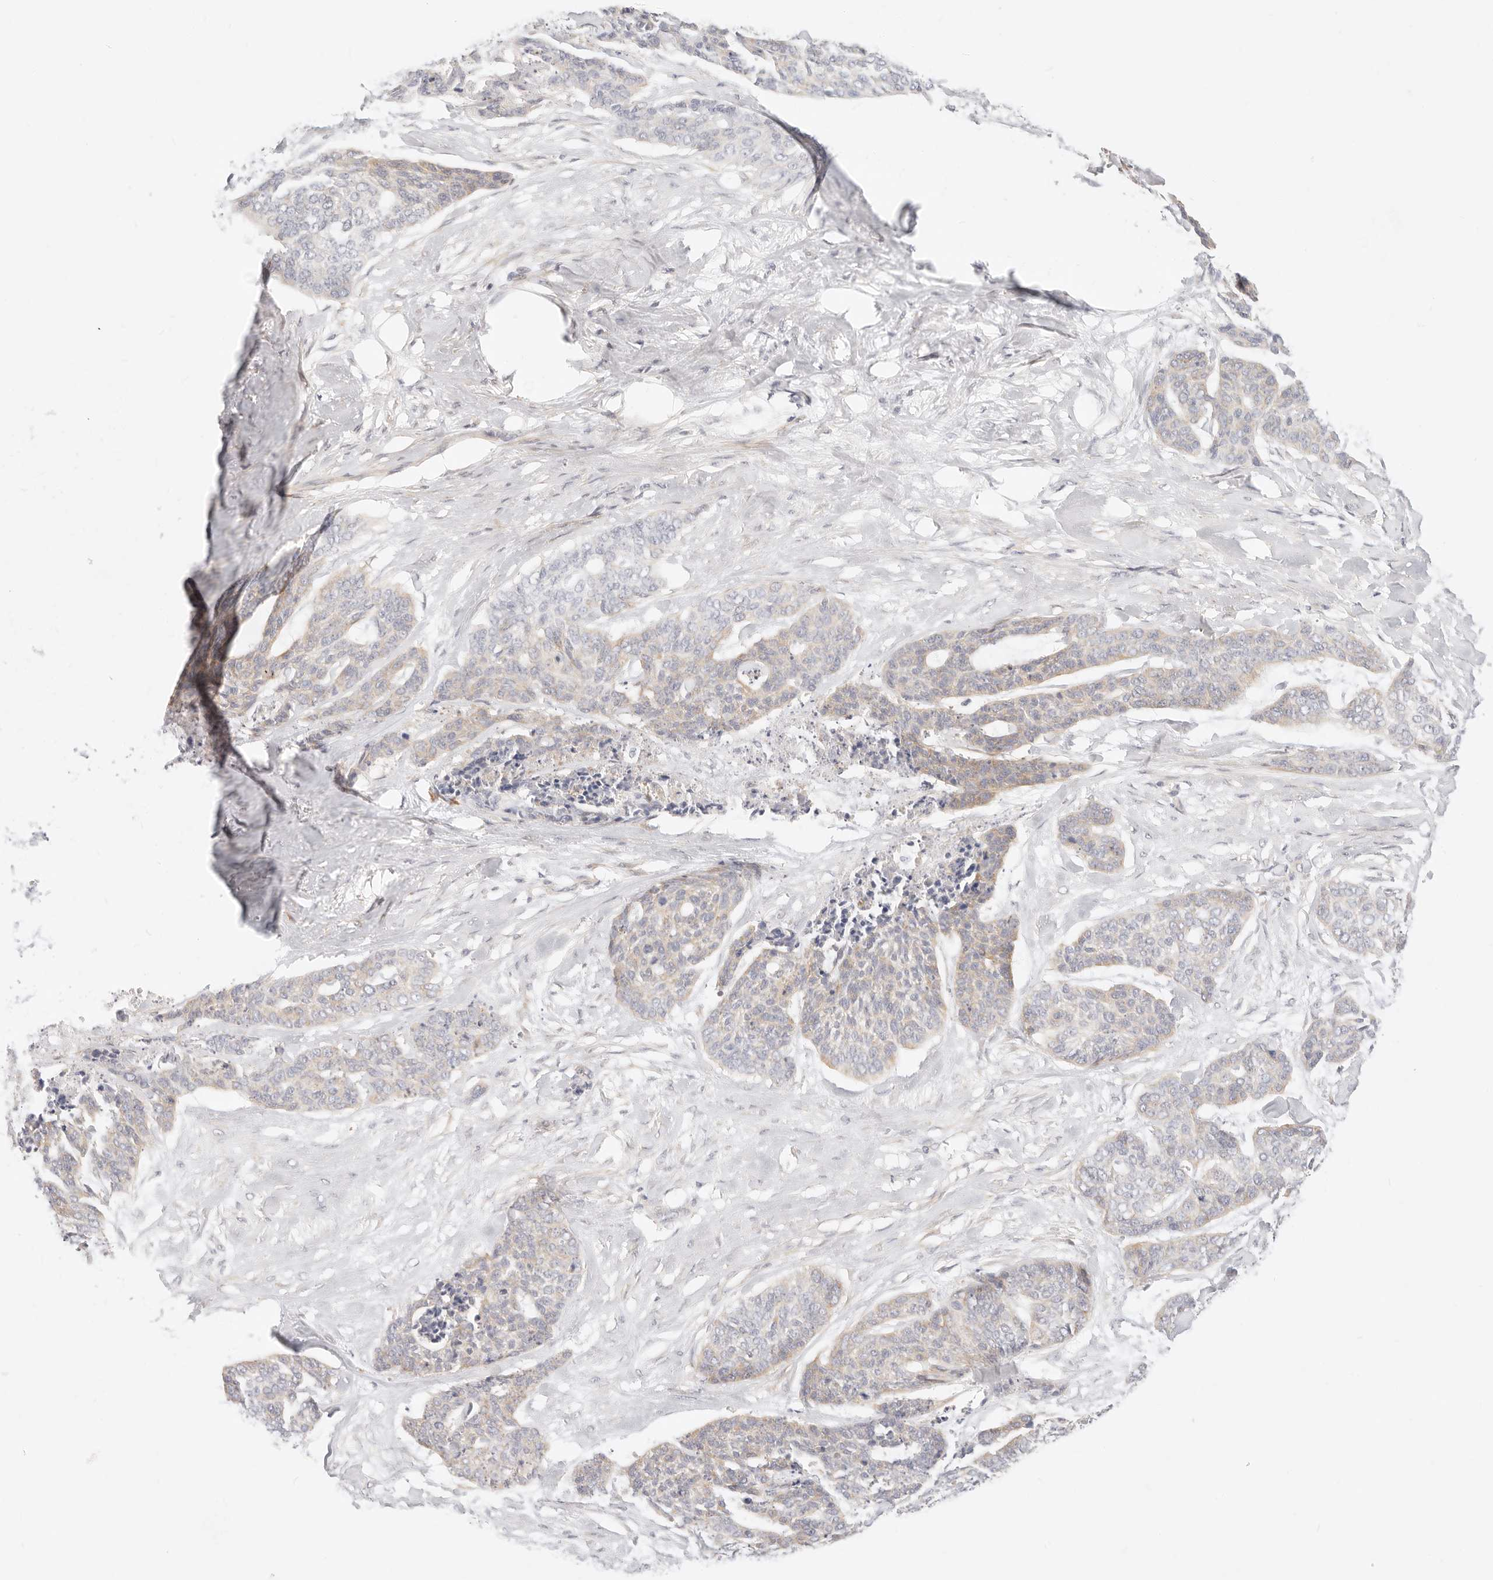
{"staining": {"intensity": "weak", "quantity": "25%-75%", "location": "cytoplasmic/membranous"}, "tissue": "skin cancer", "cell_type": "Tumor cells", "image_type": "cancer", "snomed": [{"axis": "morphology", "description": "Basal cell carcinoma"}, {"axis": "topography", "description": "Skin"}], "caption": "Immunohistochemistry of human basal cell carcinoma (skin) demonstrates low levels of weak cytoplasmic/membranous positivity in approximately 25%-75% of tumor cells.", "gene": "UBXN10", "patient": {"sex": "female", "age": 64}}